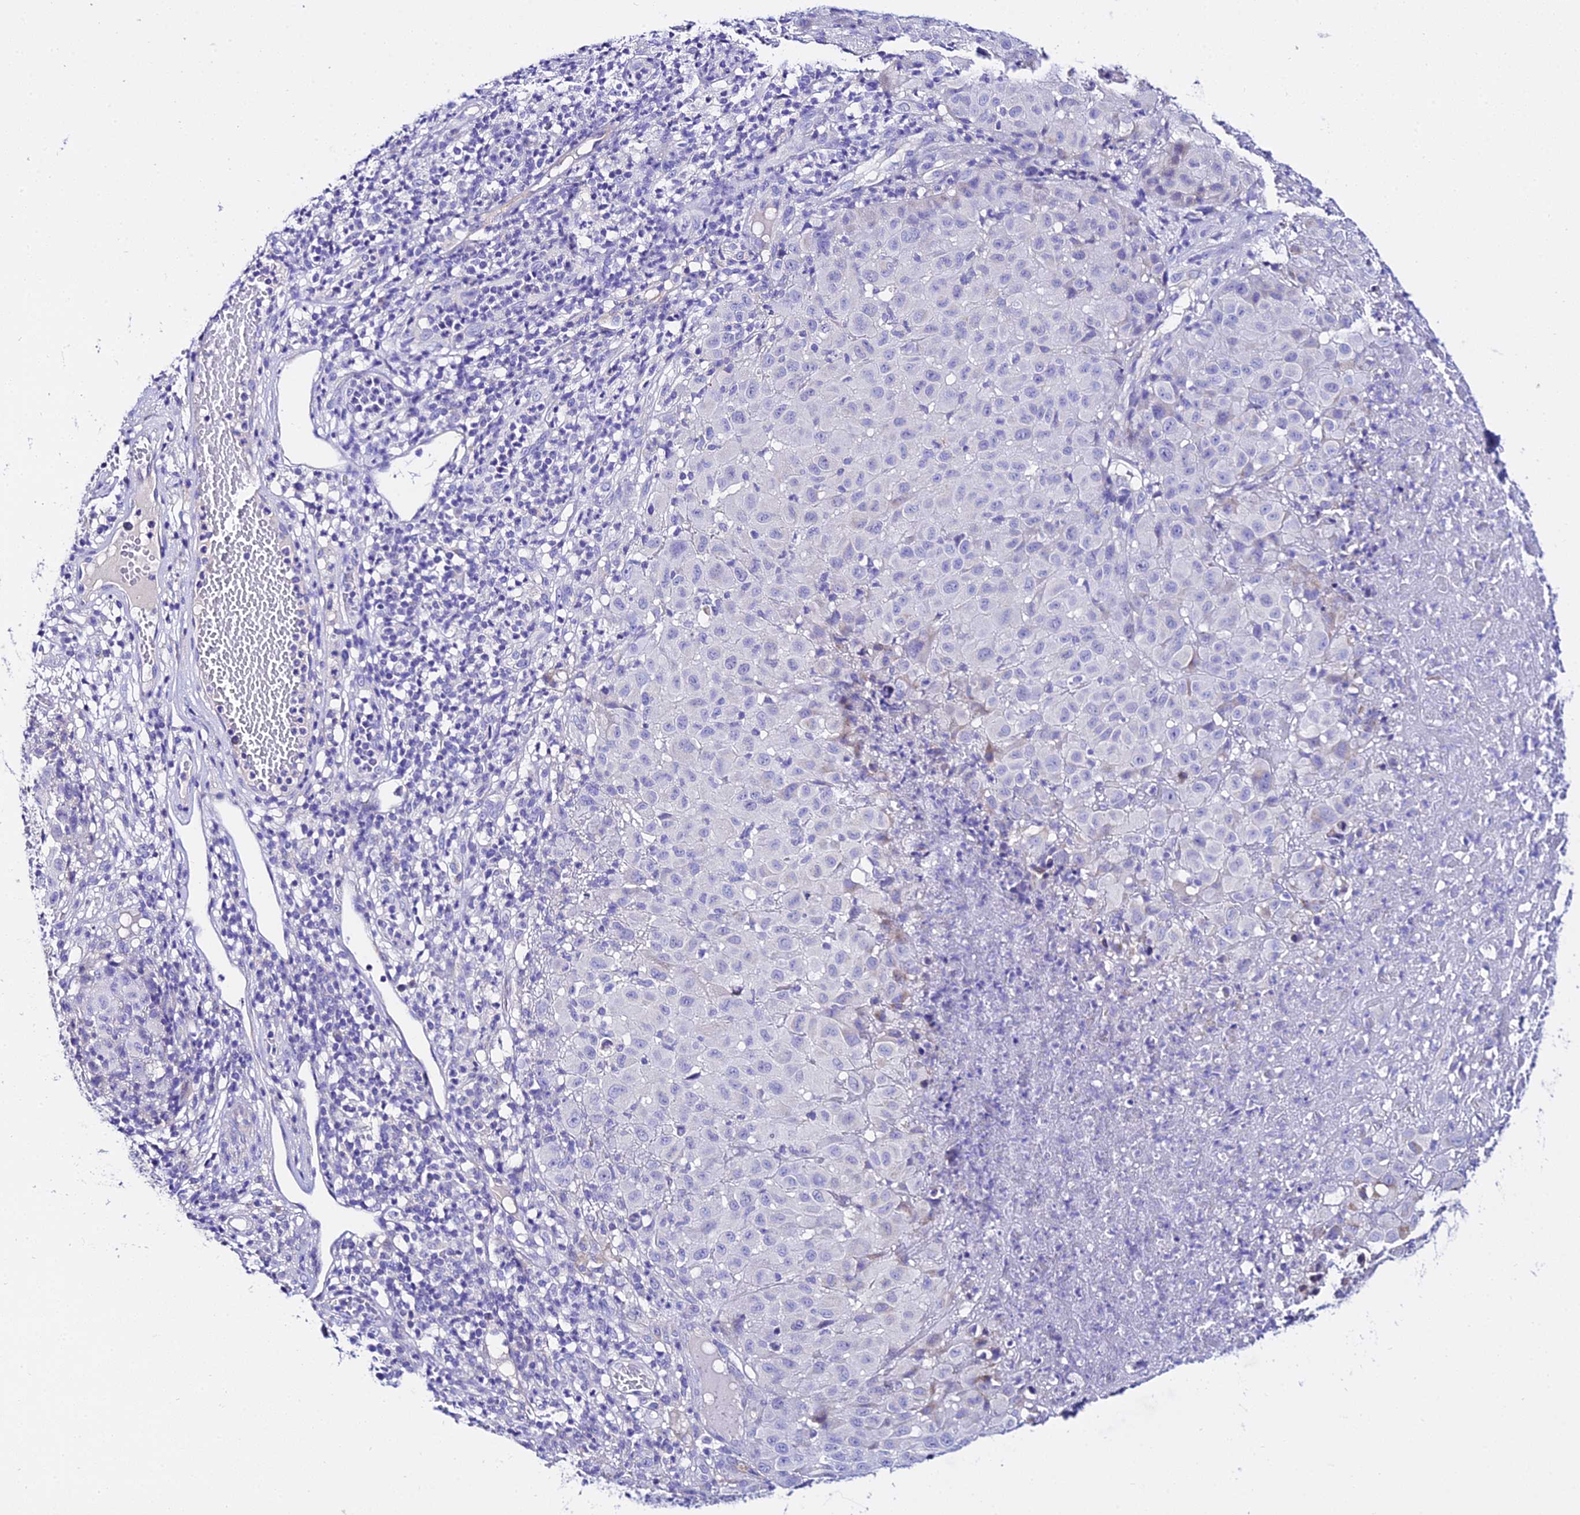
{"staining": {"intensity": "negative", "quantity": "none", "location": "none"}, "tissue": "melanoma", "cell_type": "Tumor cells", "image_type": "cancer", "snomed": [{"axis": "morphology", "description": "Malignant melanoma, NOS"}, {"axis": "topography", "description": "Skin"}], "caption": "DAB immunohistochemical staining of human malignant melanoma demonstrates no significant staining in tumor cells.", "gene": "TMEM117", "patient": {"sex": "male", "age": 73}}